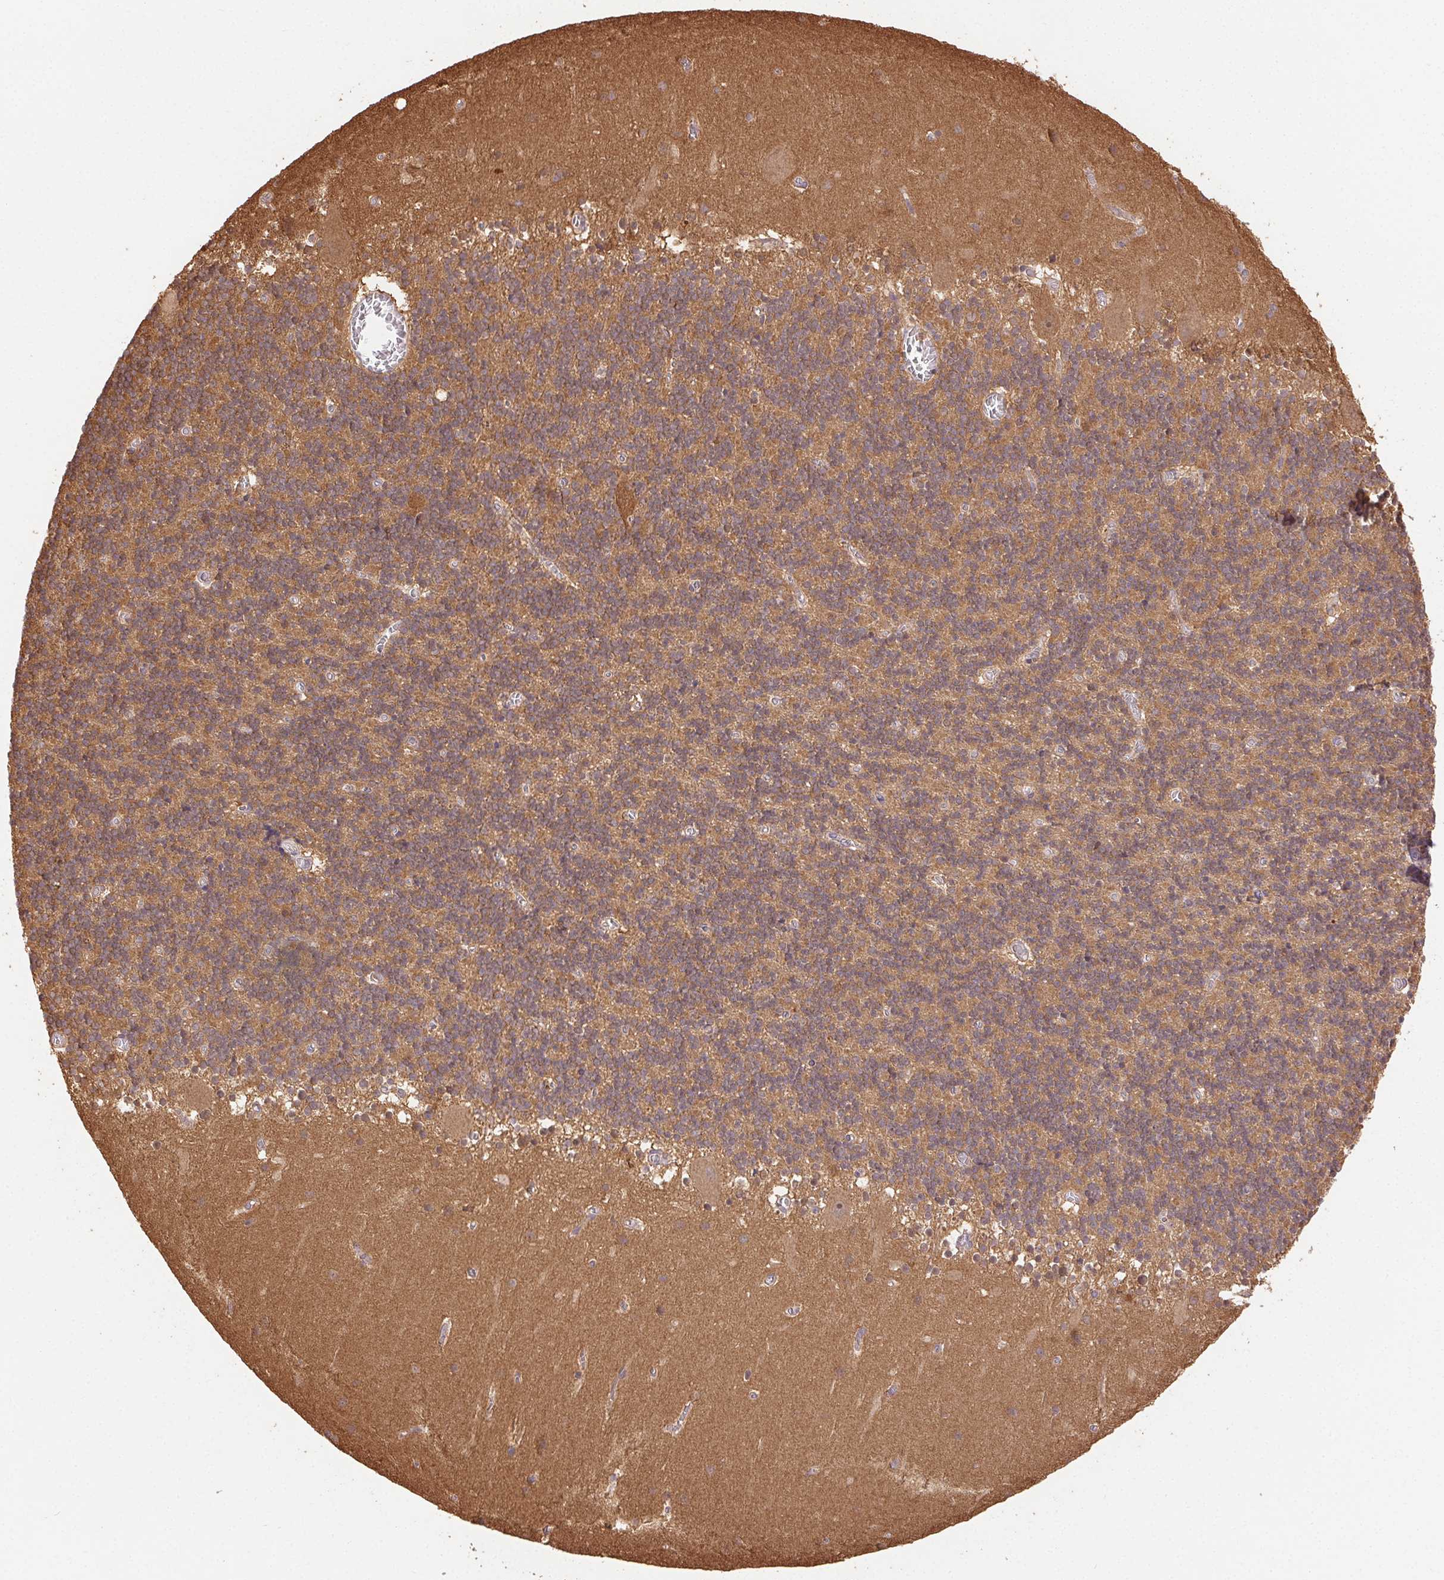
{"staining": {"intensity": "weak", "quantity": "25%-75%", "location": "cytoplasmic/membranous"}, "tissue": "cerebellum", "cell_type": "Cells in granular layer", "image_type": "normal", "snomed": [{"axis": "morphology", "description": "Normal tissue, NOS"}, {"axis": "topography", "description": "Cerebellum"}], "caption": "Normal cerebellum exhibits weak cytoplasmic/membranous expression in approximately 25%-75% of cells in granular layer (brown staining indicates protein expression, while blue staining denotes nuclei)..", "gene": "GDI1", "patient": {"sex": "male", "age": 70}}